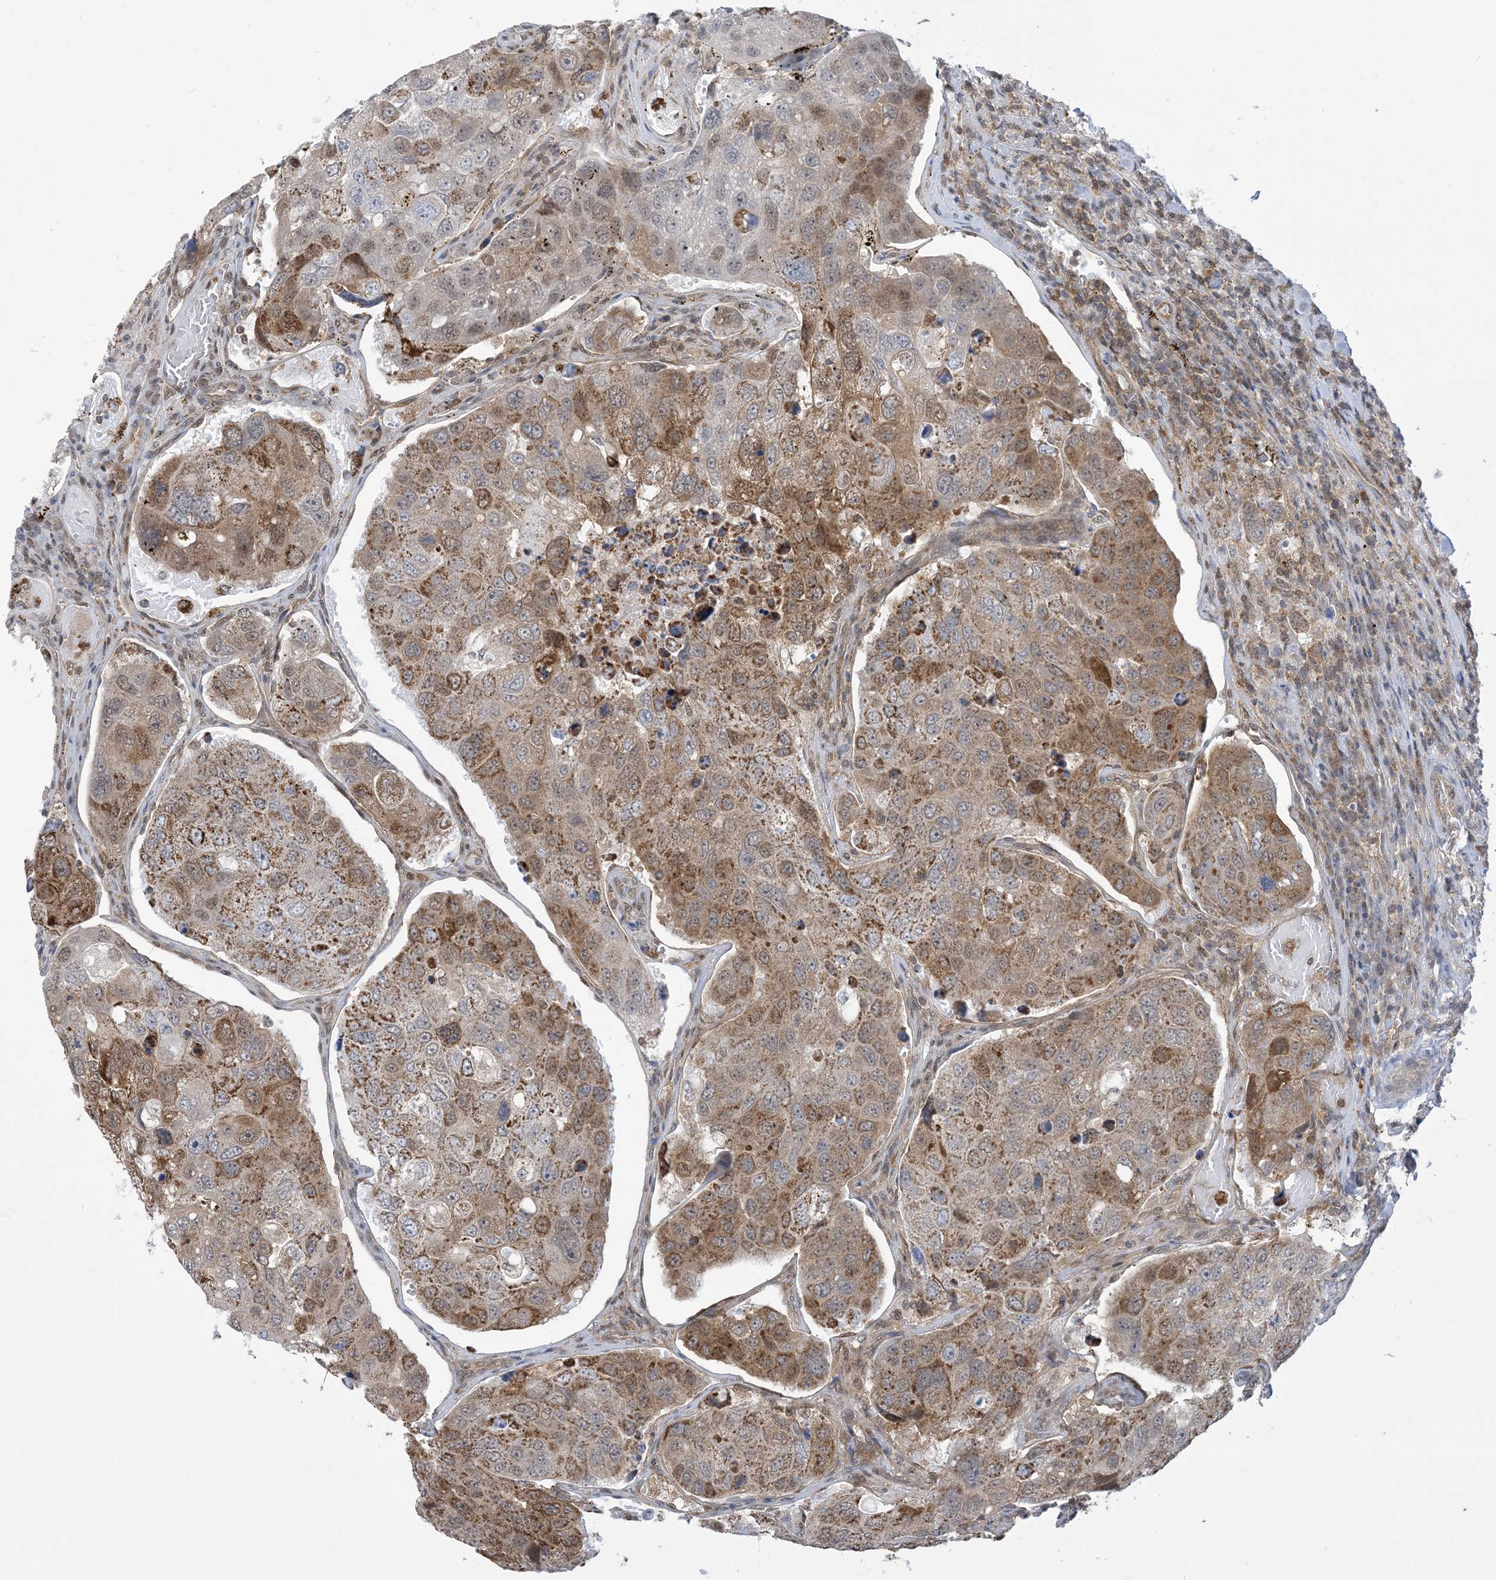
{"staining": {"intensity": "moderate", "quantity": ">75%", "location": "cytoplasmic/membranous"}, "tissue": "urothelial cancer", "cell_type": "Tumor cells", "image_type": "cancer", "snomed": [{"axis": "morphology", "description": "Urothelial carcinoma, High grade"}, {"axis": "topography", "description": "Lymph node"}, {"axis": "topography", "description": "Urinary bladder"}], "caption": "This photomicrograph demonstrates immunohistochemistry (IHC) staining of human urothelial carcinoma (high-grade), with medium moderate cytoplasmic/membranous staining in approximately >75% of tumor cells.", "gene": "CASP4", "patient": {"sex": "male", "age": 51}}